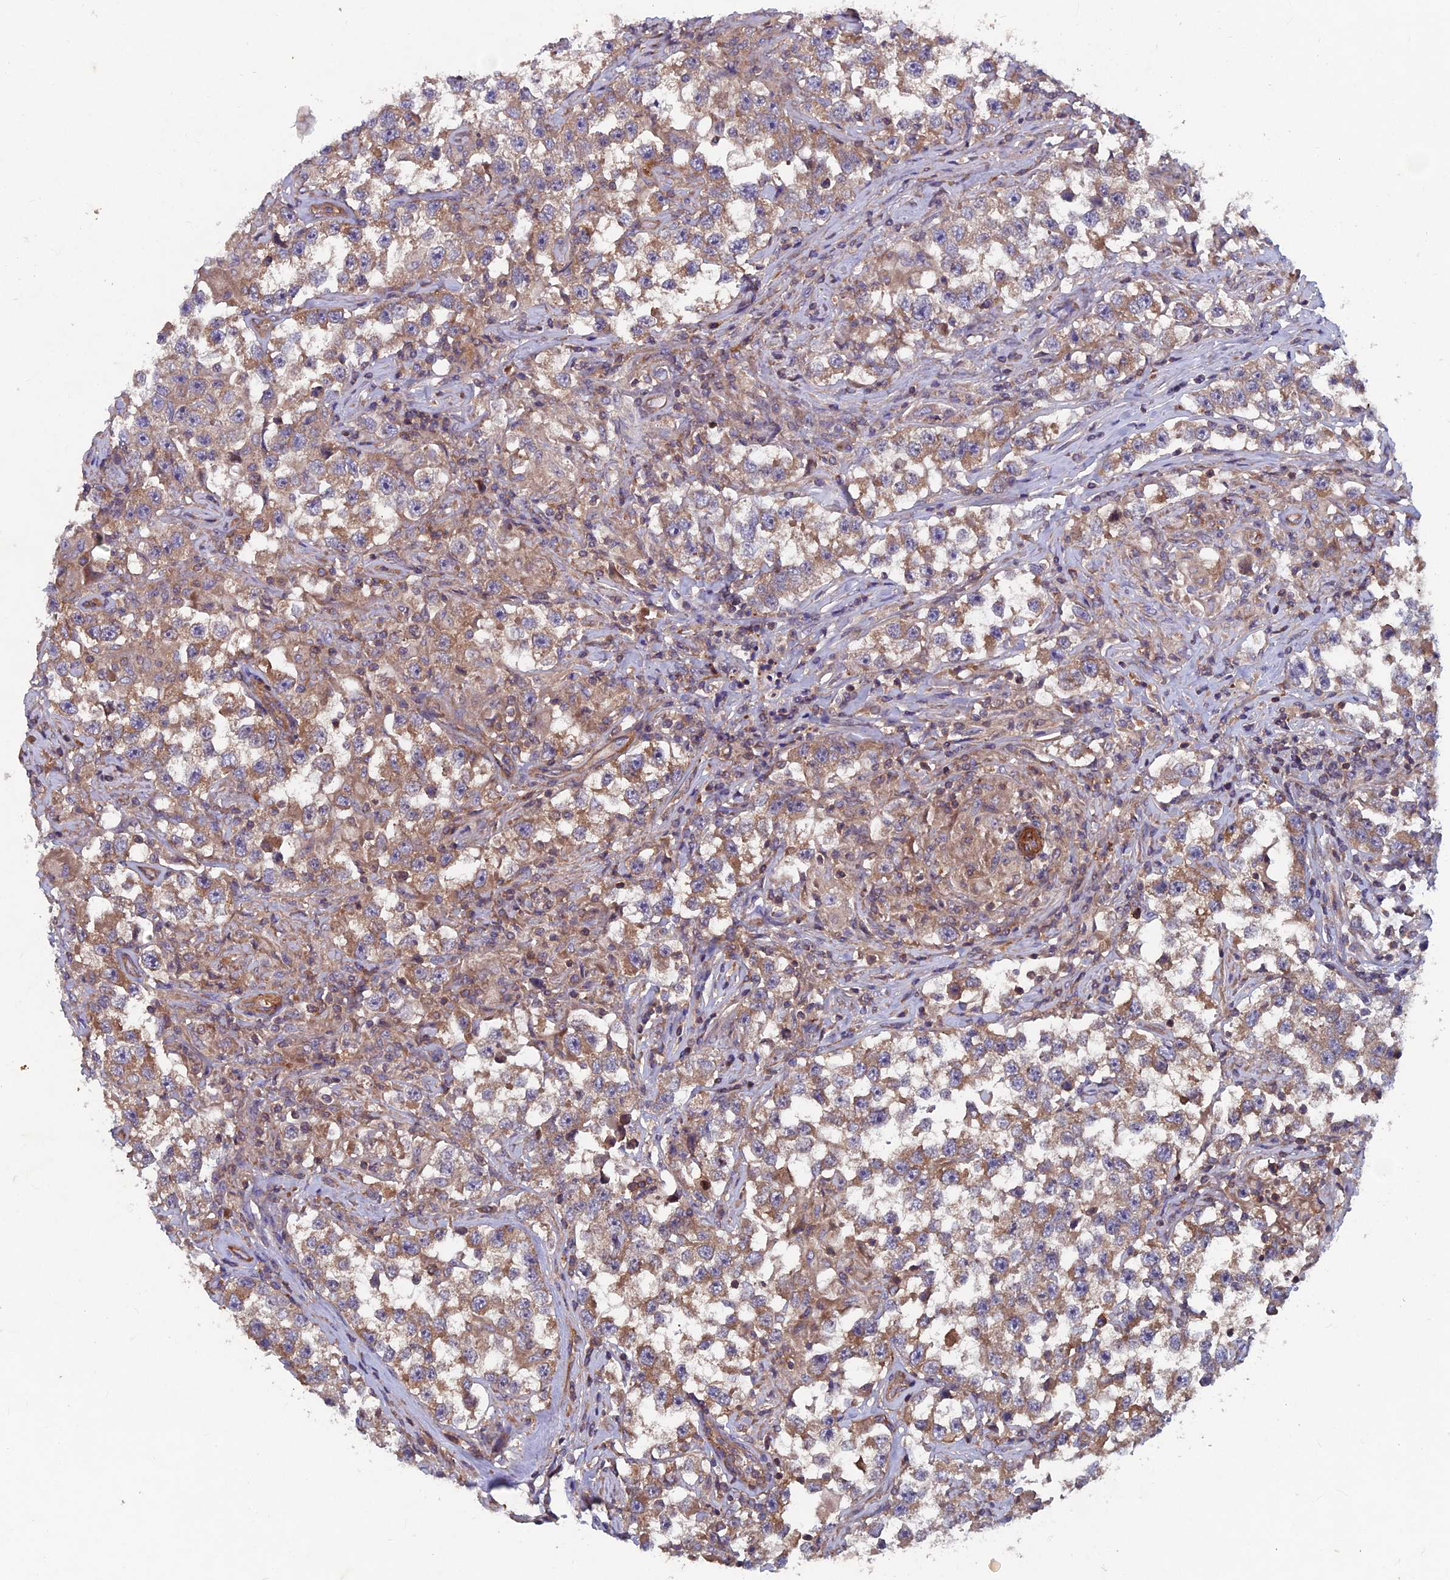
{"staining": {"intensity": "moderate", "quantity": ">75%", "location": "cytoplasmic/membranous"}, "tissue": "testis cancer", "cell_type": "Tumor cells", "image_type": "cancer", "snomed": [{"axis": "morphology", "description": "Seminoma, NOS"}, {"axis": "topography", "description": "Testis"}], "caption": "Tumor cells display medium levels of moderate cytoplasmic/membranous expression in approximately >75% of cells in testis cancer (seminoma). The protein is shown in brown color, while the nuclei are stained blue.", "gene": "NCAPG", "patient": {"sex": "male", "age": 46}}